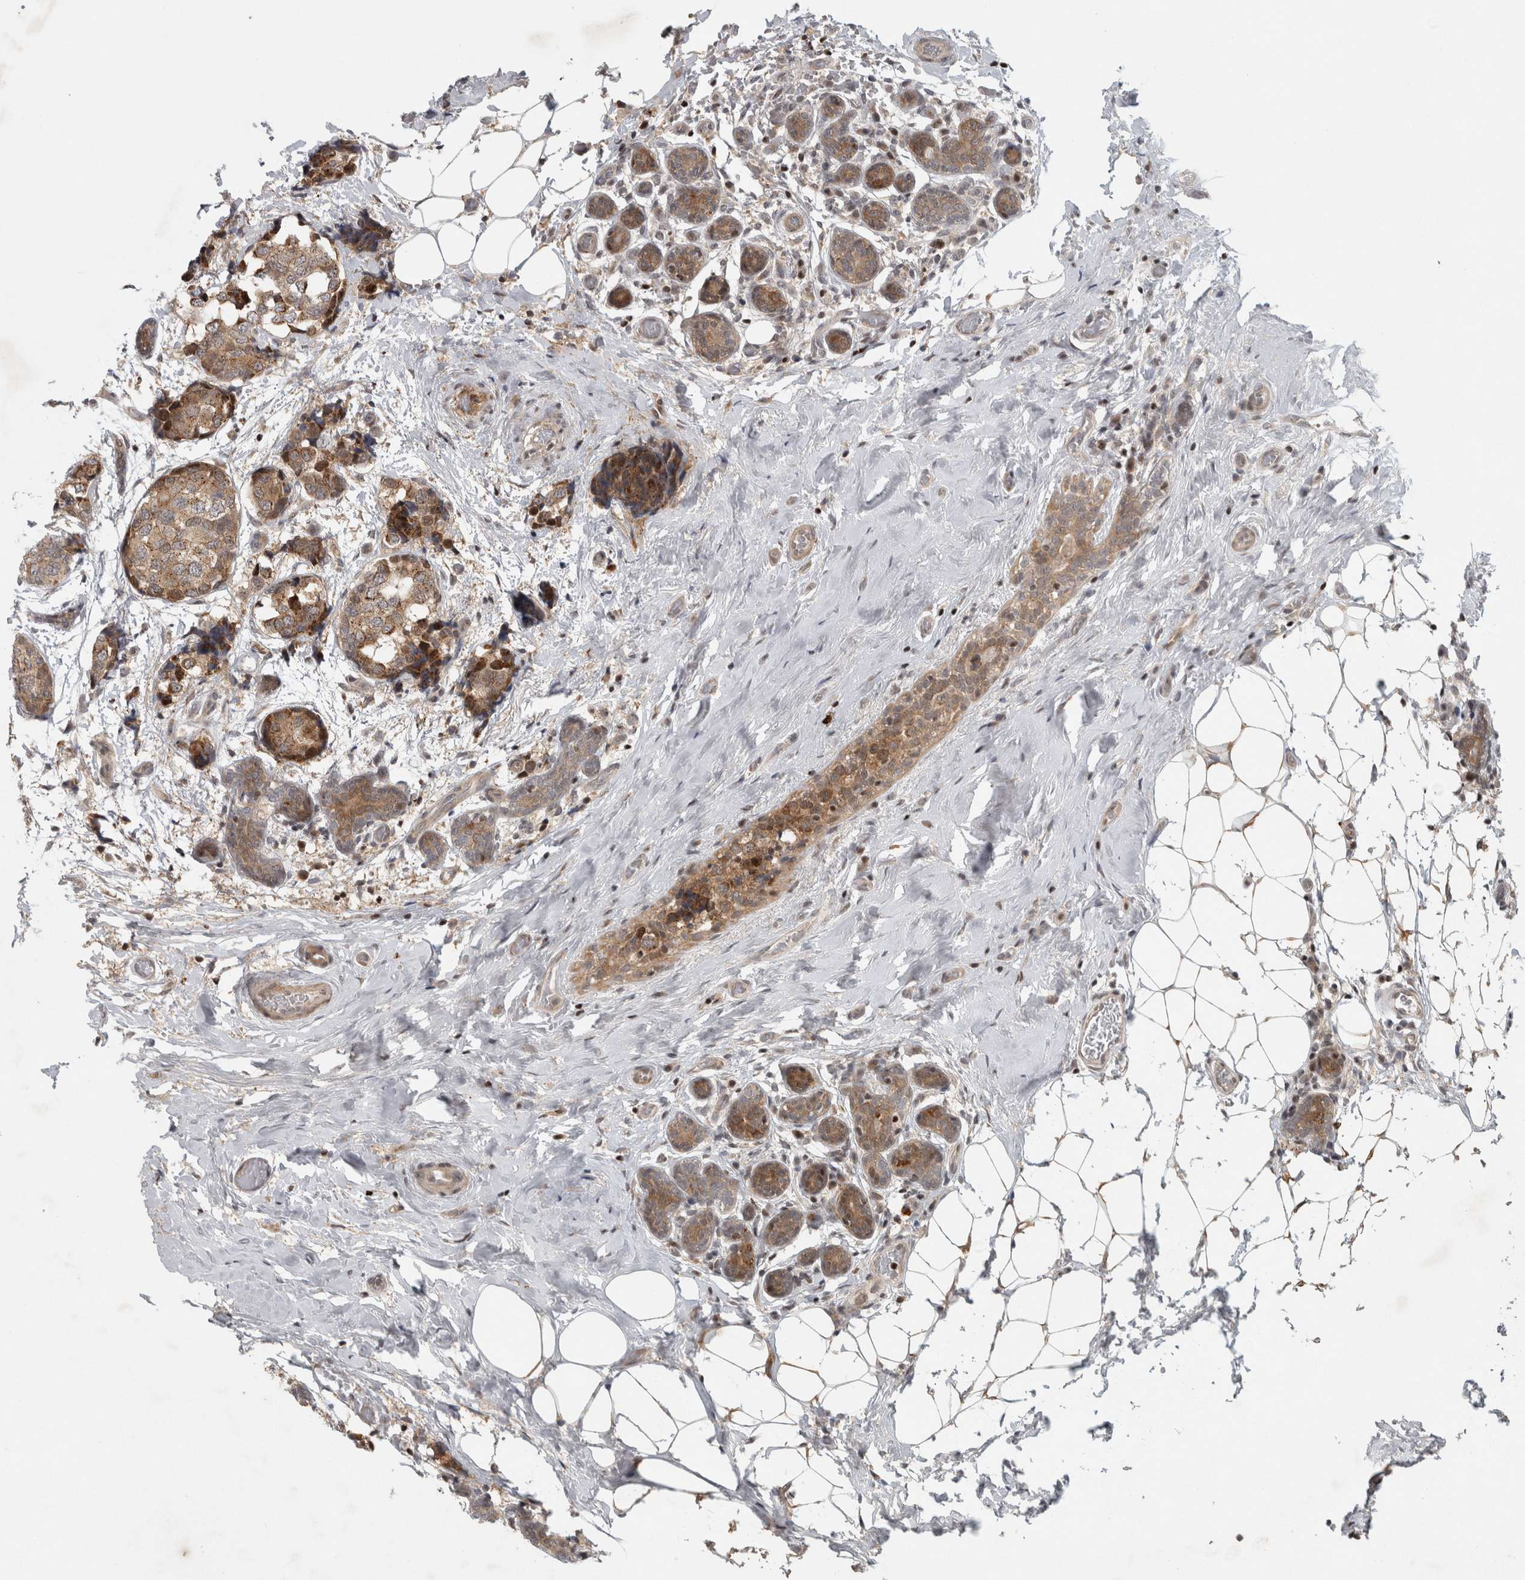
{"staining": {"intensity": "moderate", "quantity": ">75%", "location": "cytoplasmic/membranous"}, "tissue": "breast cancer", "cell_type": "Tumor cells", "image_type": "cancer", "snomed": [{"axis": "morphology", "description": "Normal tissue, NOS"}, {"axis": "morphology", "description": "Duct carcinoma"}, {"axis": "topography", "description": "Breast"}], "caption": "This micrograph reveals immunohistochemistry staining of invasive ductal carcinoma (breast), with medium moderate cytoplasmic/membranous staining in approximately >75% of tumor cells.", "gene": "KDM8", "patient": {"sex": "female", "age": 43}}